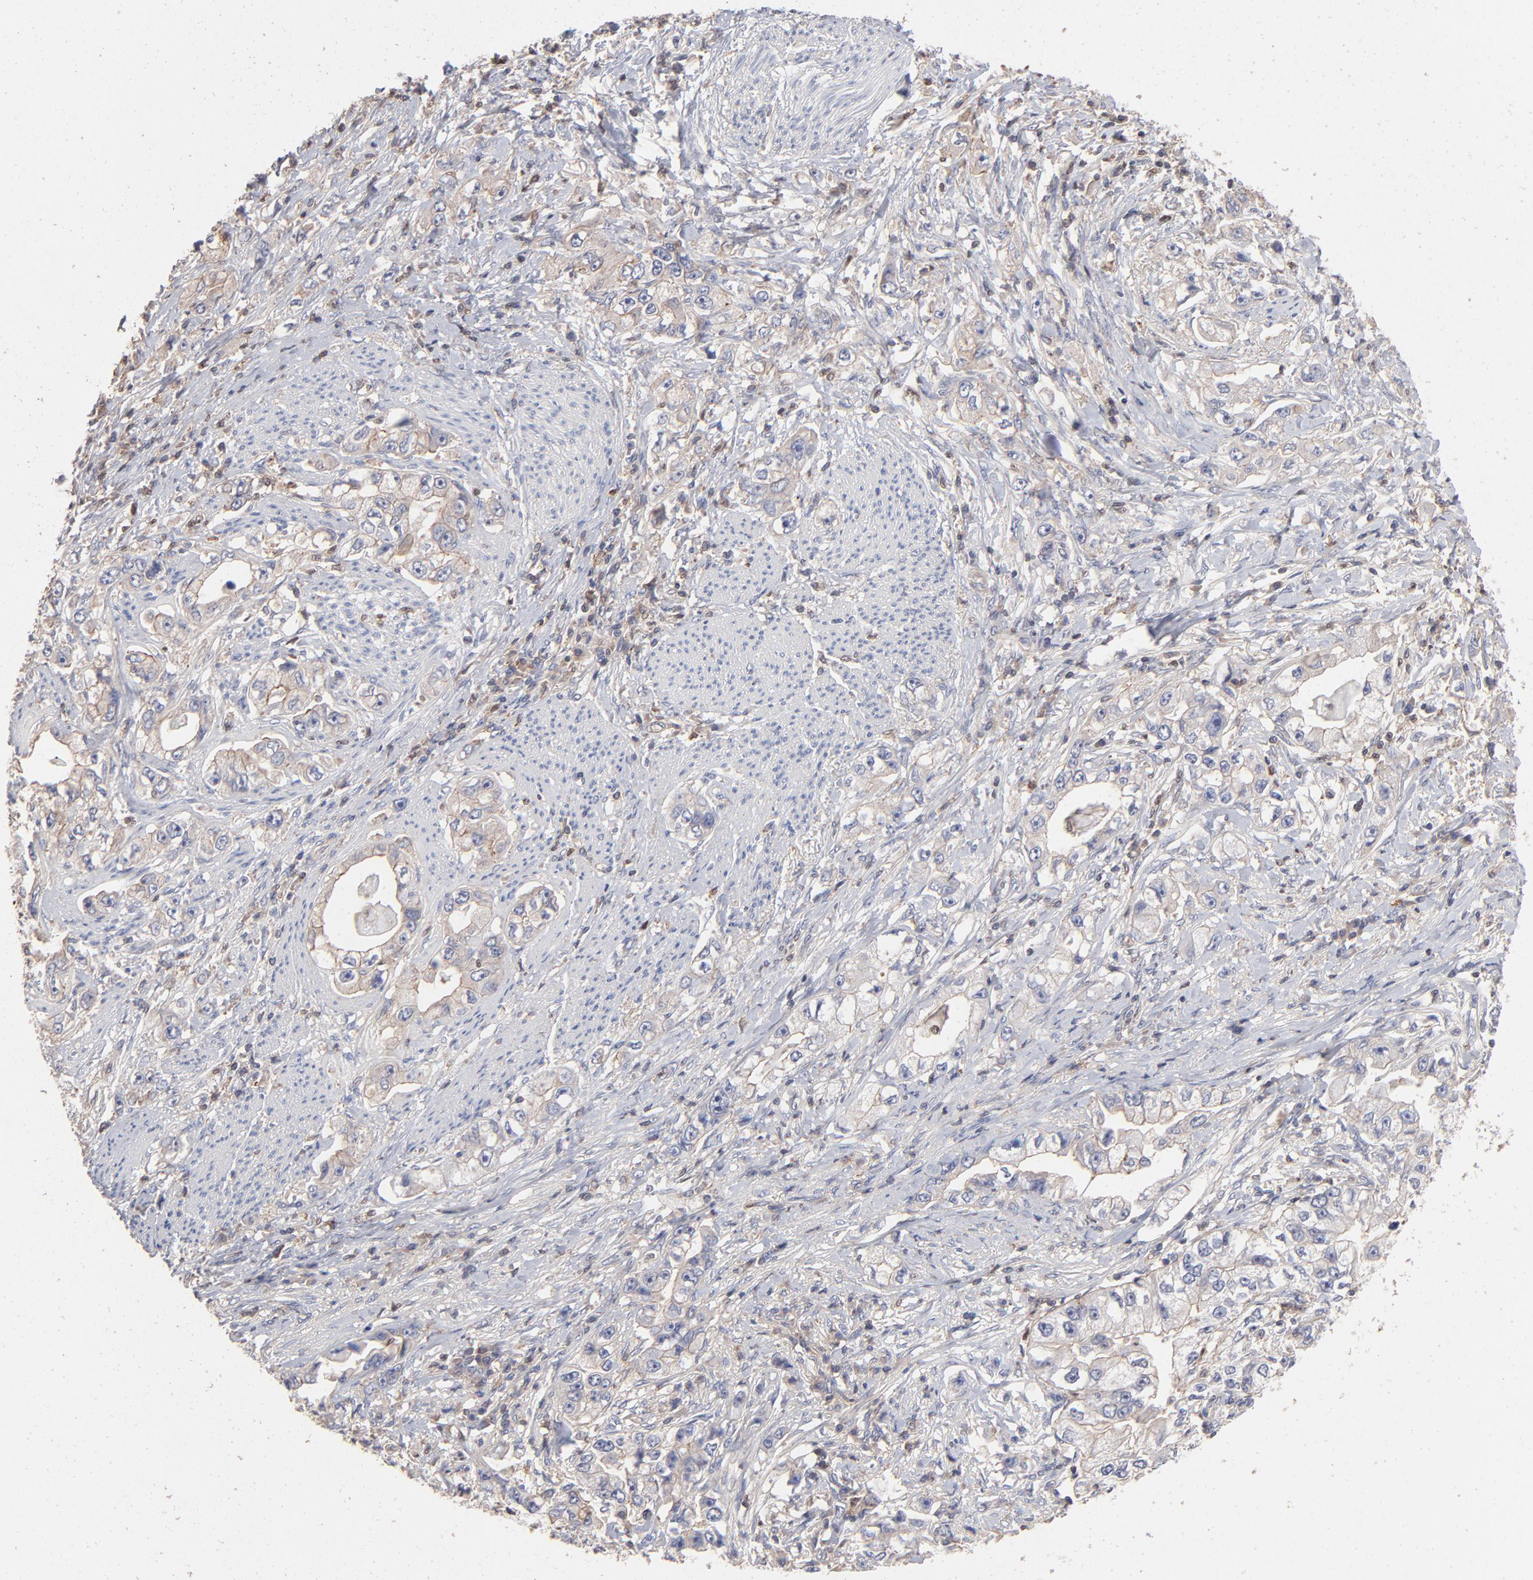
{"staining": {"intensity": "weak", "quantity": "<25%", "location": "cytoplasmic/membranous"}, "tissue": "stomach cancer", "cell_type": "Tumor cells", "image_type": "cancer", "snomed": [{"axis": "morphology", "description": "Adenocarcinoma, NOS"}, {"axis": "topography", "description": "Stomach, lower"}], "caption": "Tumor cells show no significant protein staining in stomach adenocarcinoma.", "gene": "ARHGEF6", "patient": {"sex": "female", "age": 93}}